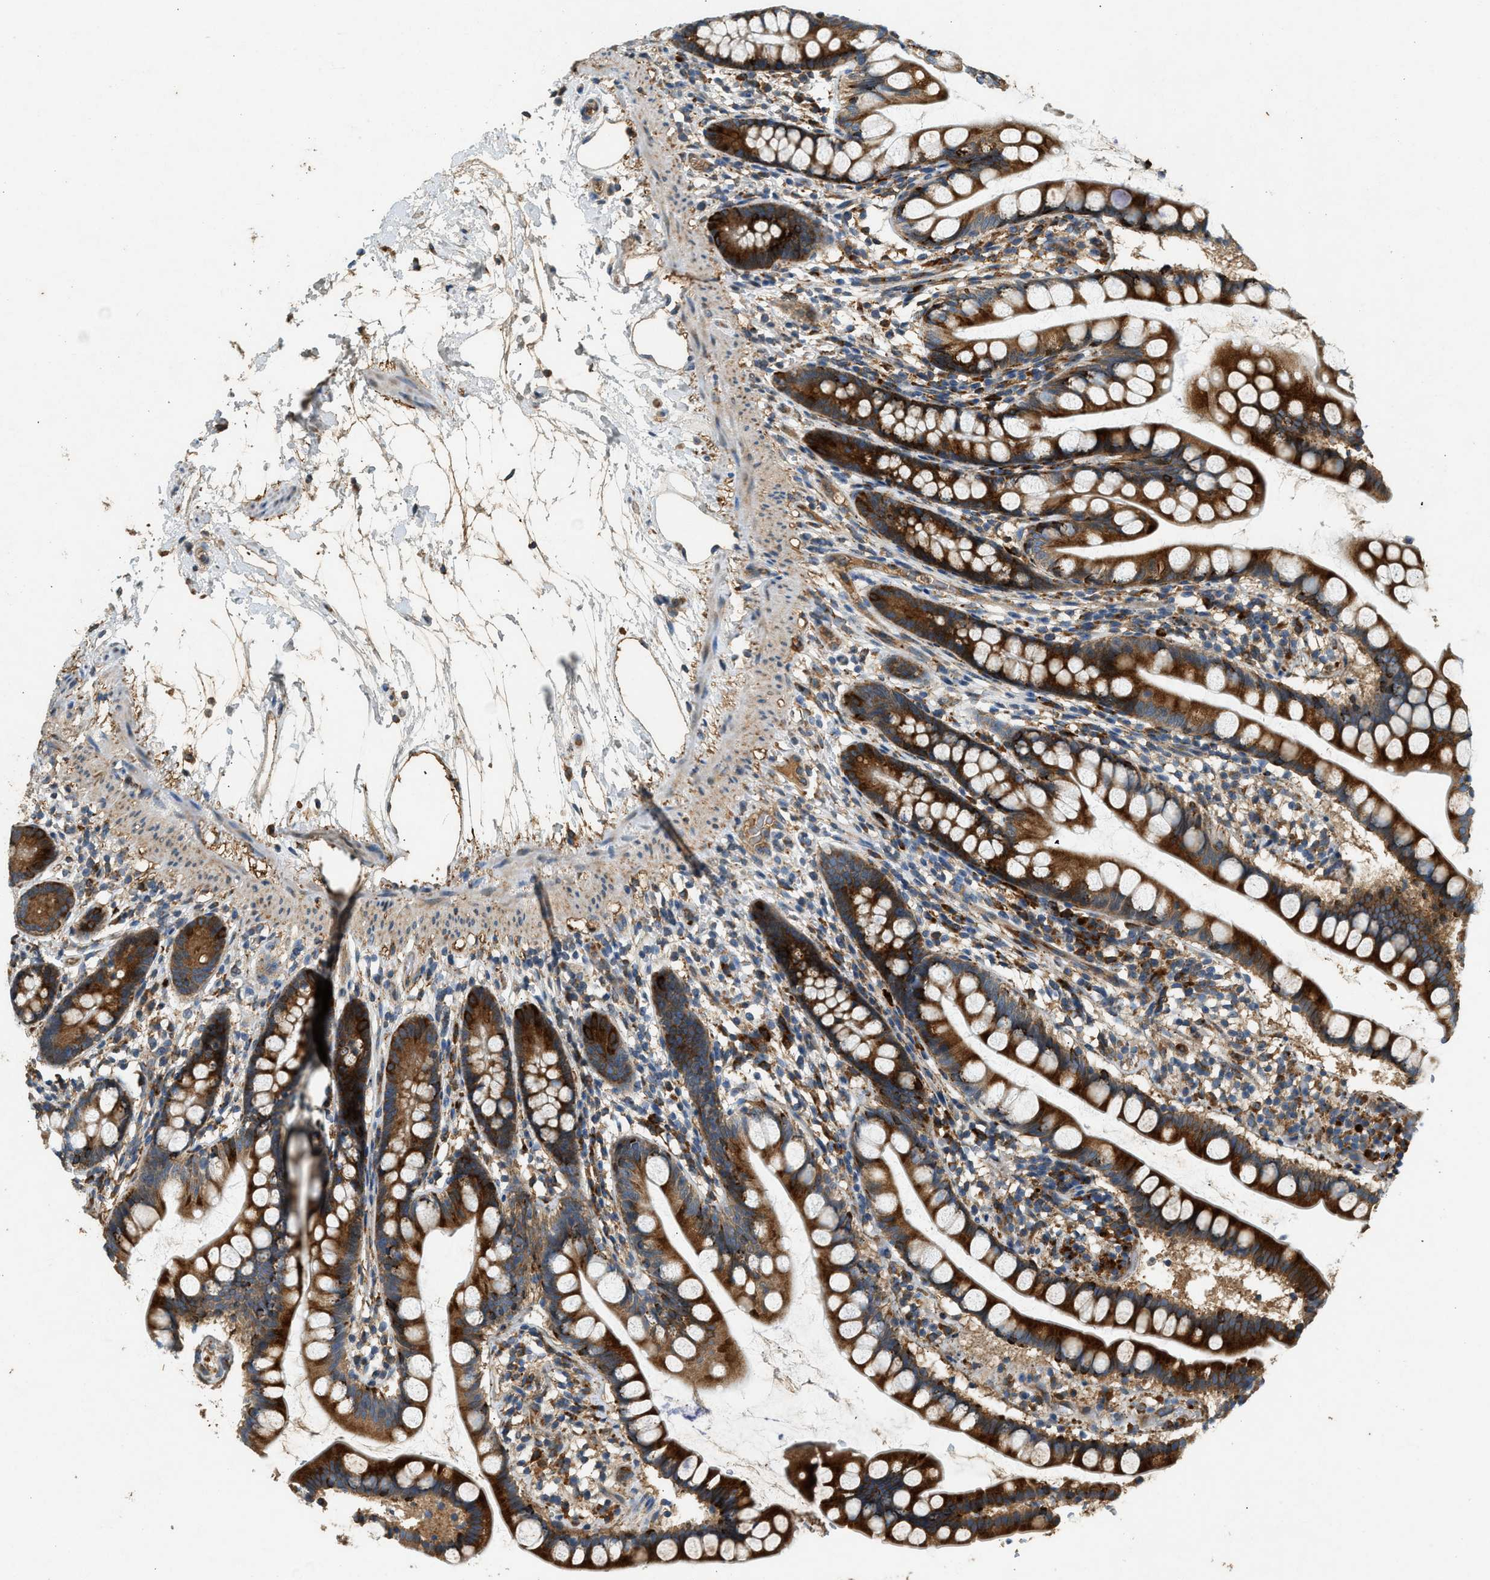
{"staining": {"intensity": "strong", "quantity": ">75%", "location": "cytoplasmic/membranous"}, "tissue": "small intestine", "cell_type": "Glandular cells", "image_type": "normal", "snomed": [{"axis": "morphology", "description": "Normal tissue, NOS"}, {"axis": "topography", "description": "Small intestine"}], "caption": "A high-resolution photomicrograph shows IHC staining of normal small intestine, which demonstrates strong cytoplasmic/membranous expression in about >75% of glandular cells. (IHC, brightfield microscopy, high magnification).", "gene": "CTSB", "patient": {"sex": "female", "age": 84}}